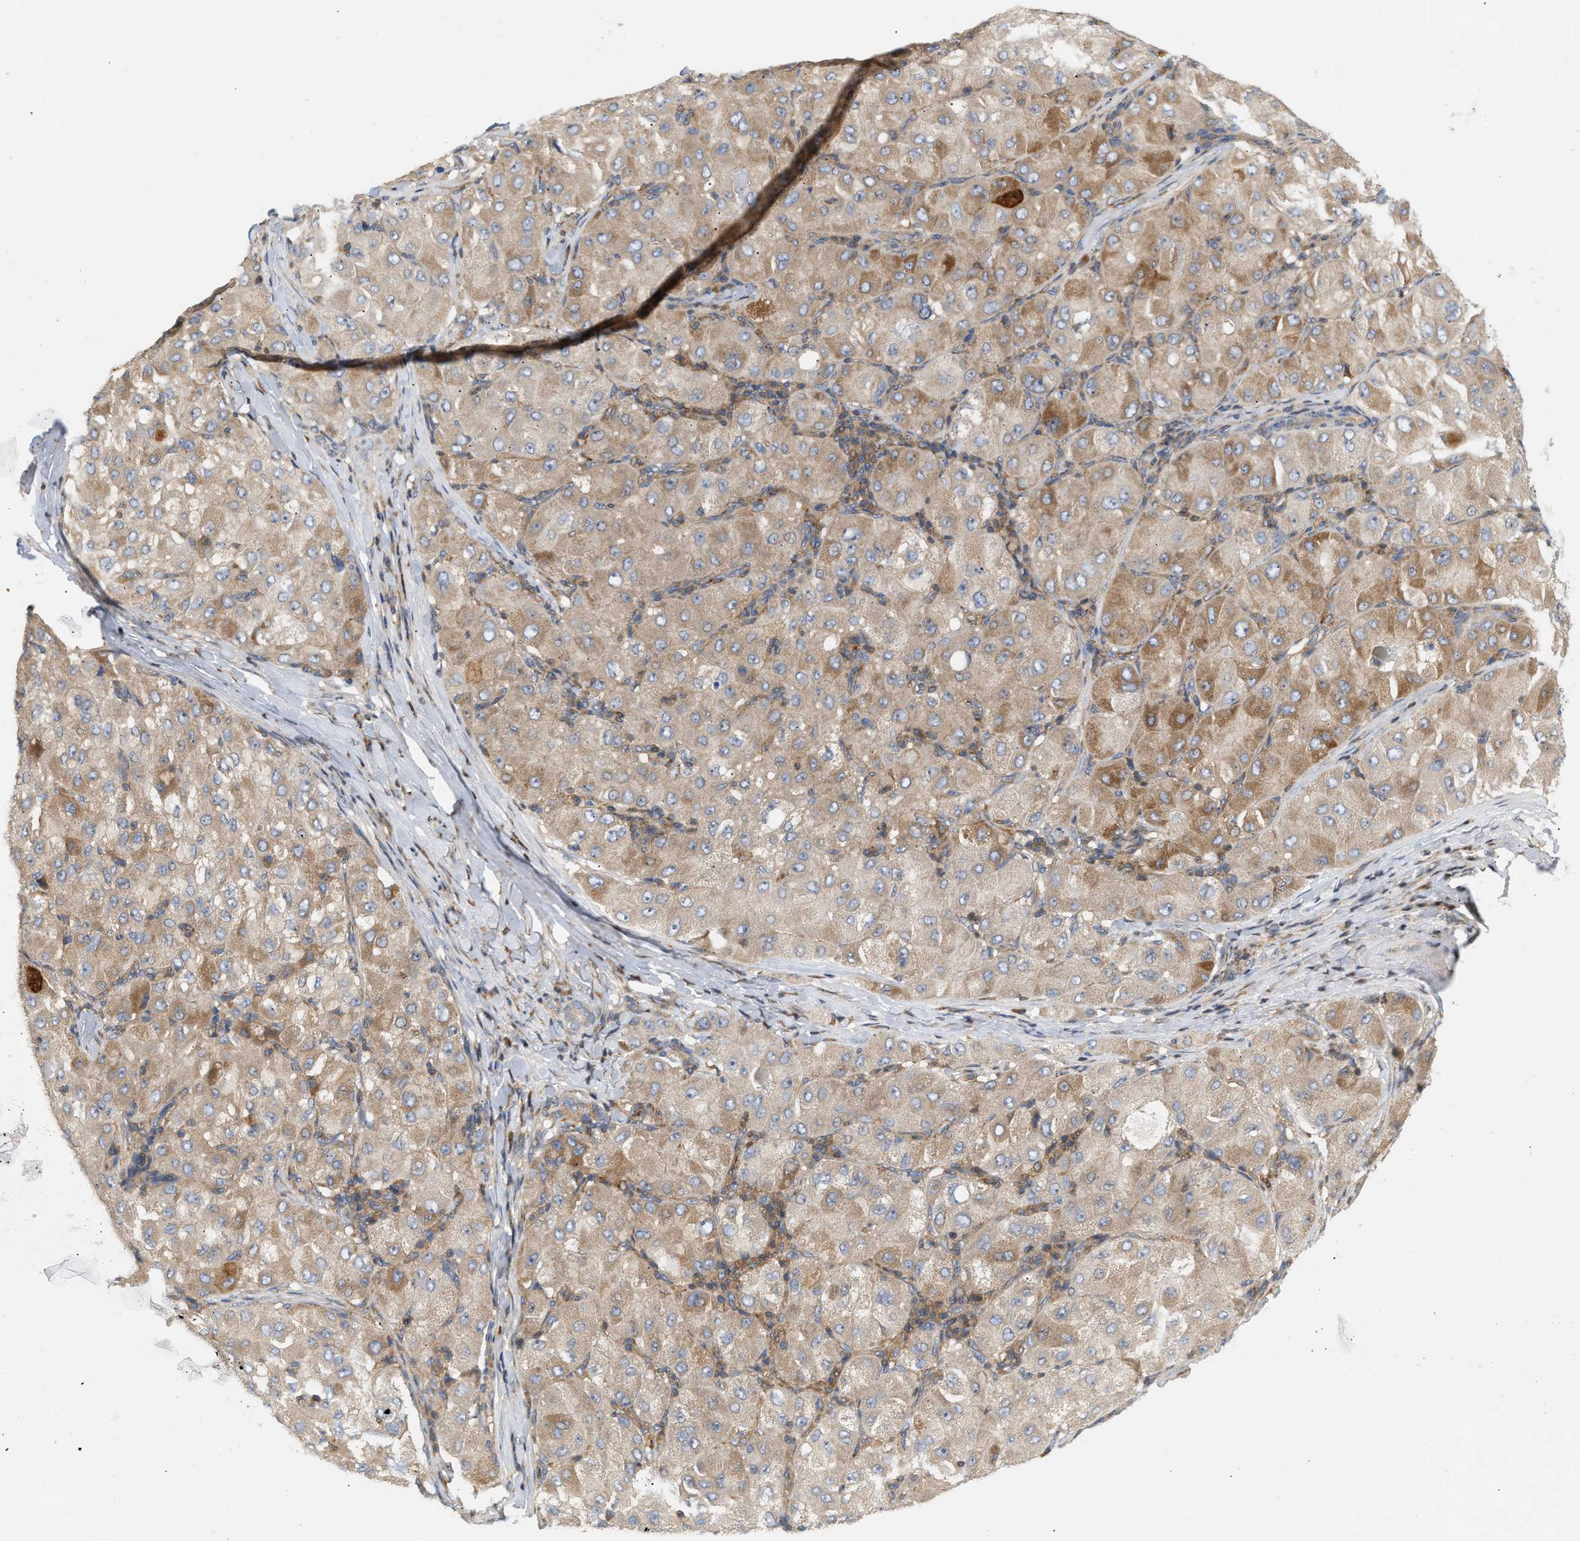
{"staining": {"intensity": "moderate", "quantity": ">75%", "location": "cytoplasmic/membranous"}, "tissue": "liver cancer", "cell_type": "Tumor cells", "image_type": "cancer", "snomed": [{"axis": "morphology", "description": "Carcinoma, Hepatocellular, NOS"}, {"axis": "topography", "description": "Liver"}], "caption": "Liver cancer stained for a protein displays moderate cytoplasmic/membranous positivity in tumor cells.", "gene": "DBNL", "patient": {"sex": "male", "age": 80}}